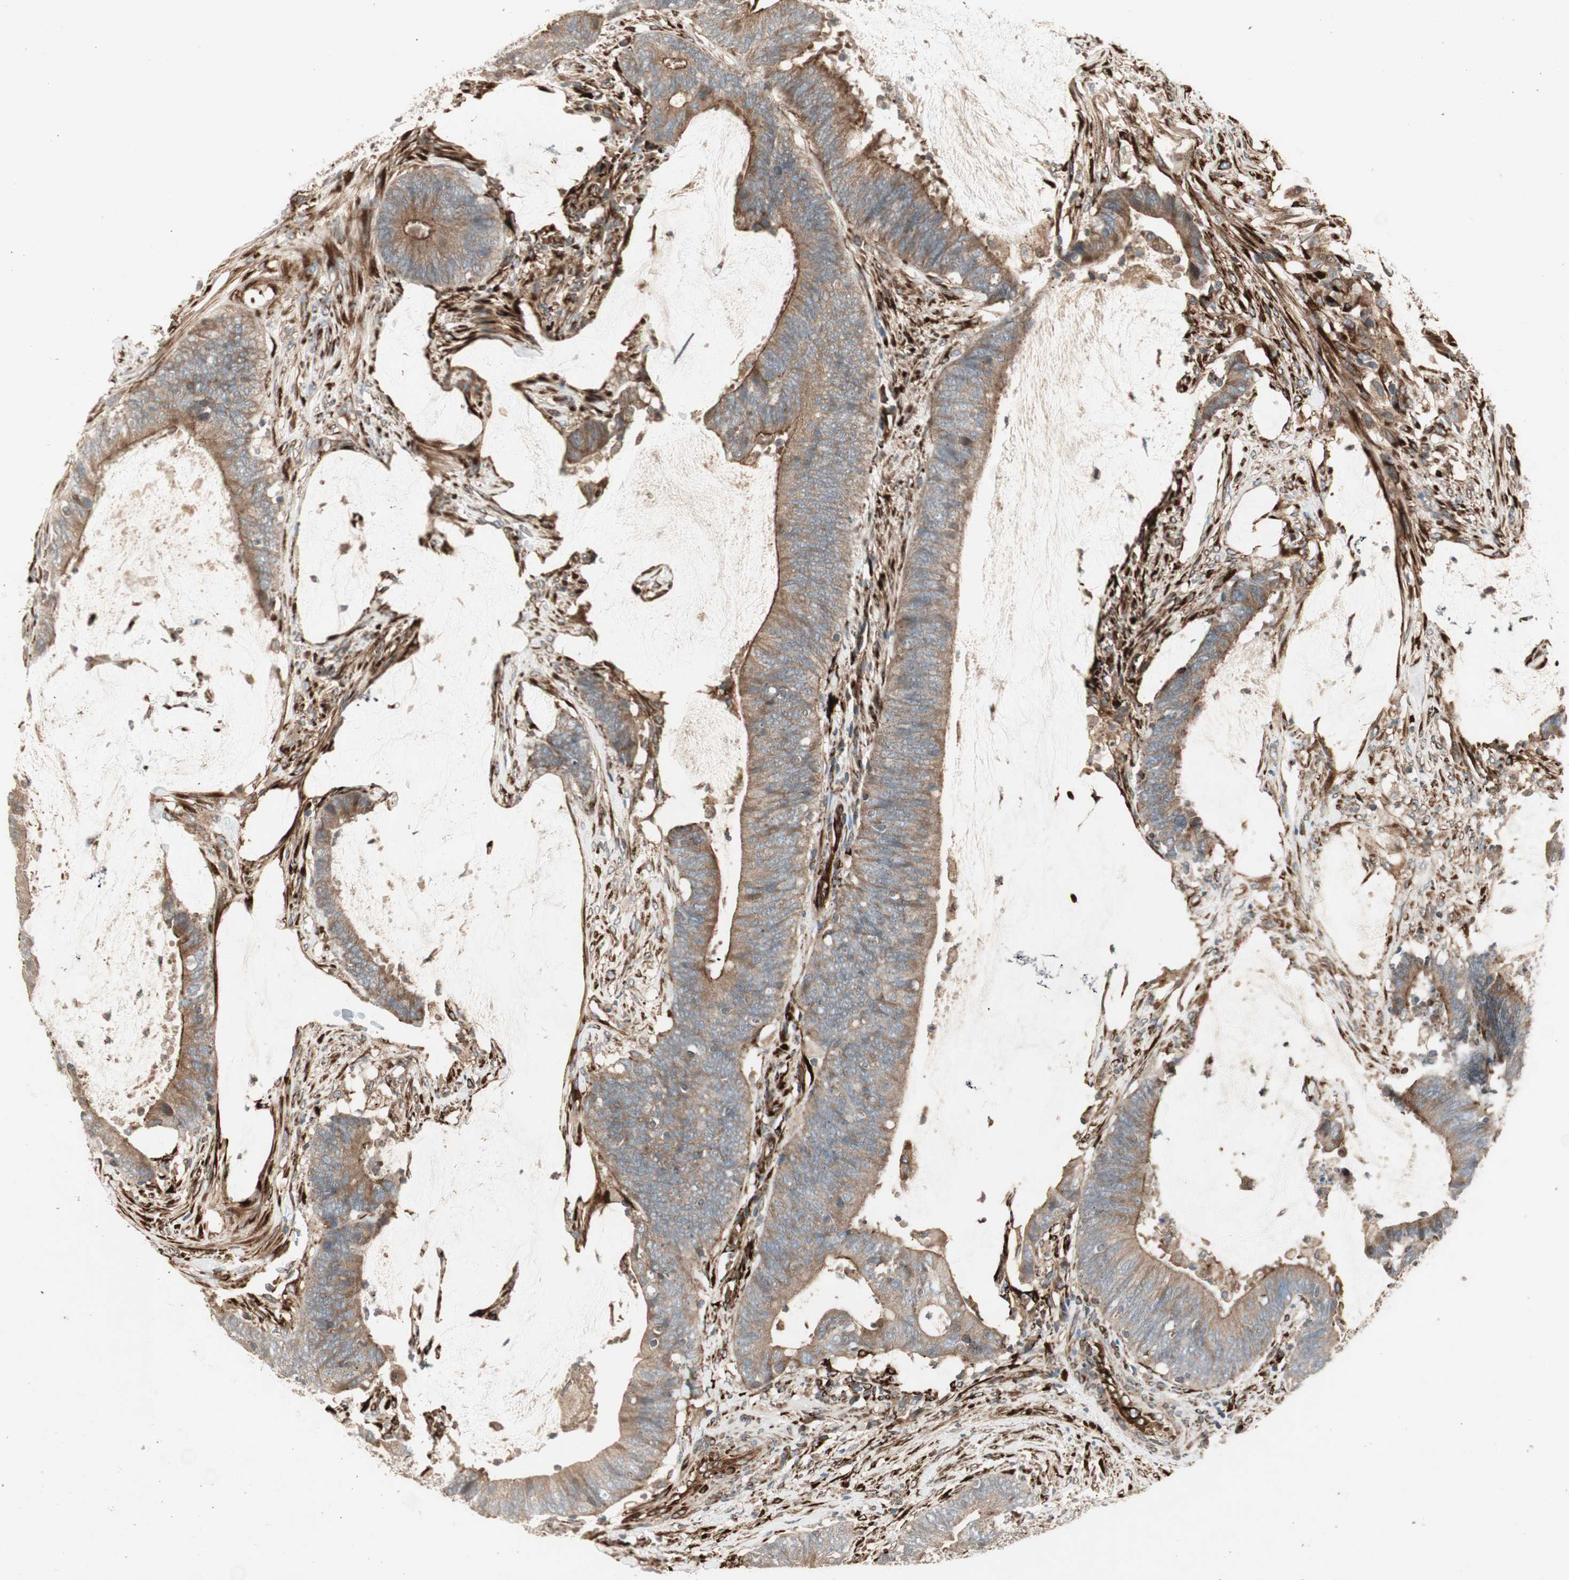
{"staining": {"intensity": "moderate", "quantity": ">75%", "location": "cytoplasmic/membranous"}, "tissue": "colorectal cancer", "cell_type": "Tumor cells", "image_type": "cancer", "snomed": [{"axis": "morphology", "description": "Adenocarcinoma, NOS"}, {"axis": "topography", "description": "Rectum"}], "caption": "High-magnification brightfield microscopy of colorectal adenocarcinoma stained with DAB (brown) and counterstained with hematoxylin (blue). tumor cells exhibit moderate cytoplasmic/membranous positivity is seen in about>75% of cells.", "gene": "PRKG1", "patient": {"sex": "female", "age": 66}}